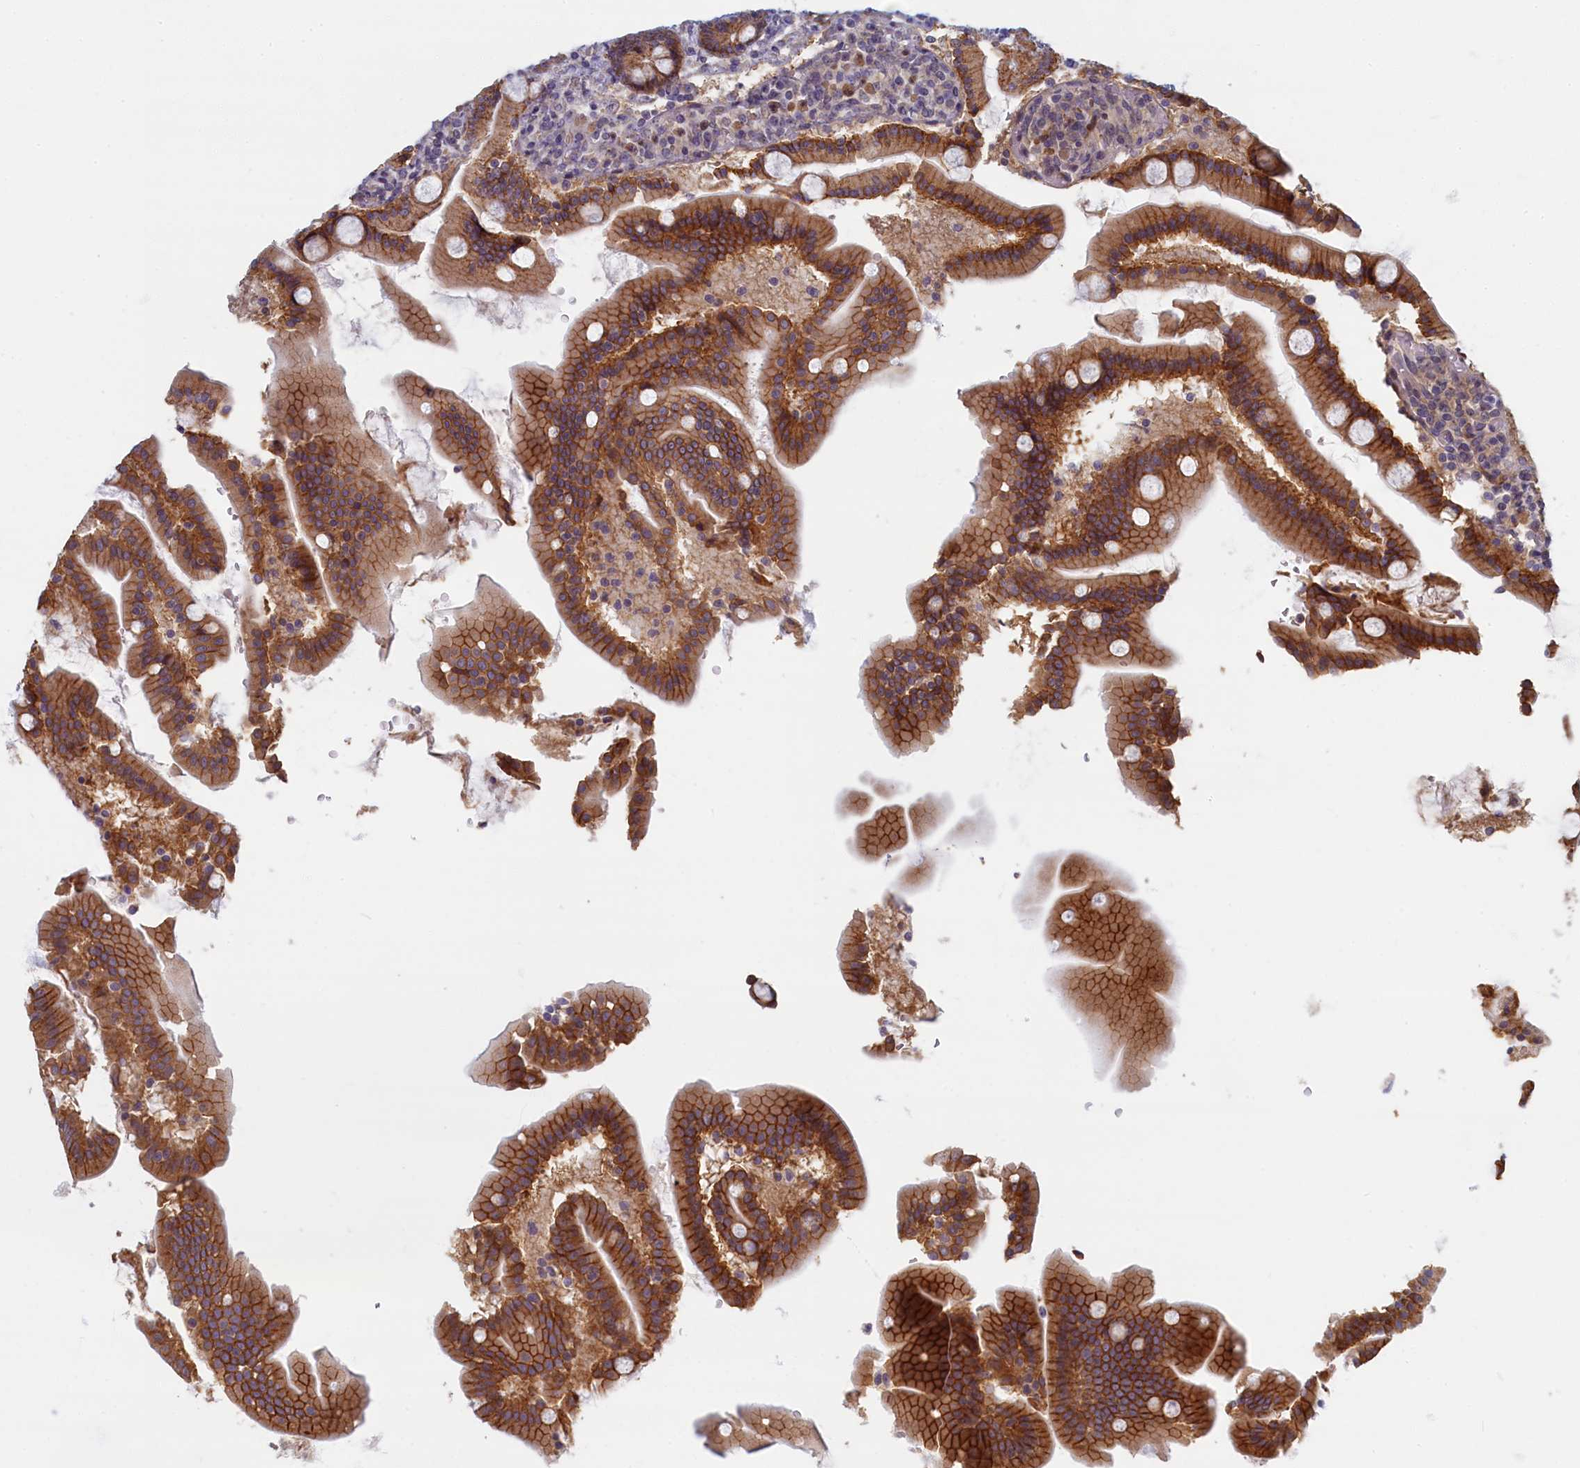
{"staining": {"intensity": "strong", "quantity": ">75%", "location": "cytoplasmic/membranous"}, "tissue": "duodenum", "cell_type": "Glandular cells", "image_type": "normal", "snomed": [{"axis": "morphology", "description": "Normal tissue, NOS"}, {"axis": "topography", "description": "Duodenum"}], "caption": "Immunohistochemical staining of unremarkable human duodenum reveals high levels of strong cytoplasmic/membranous positivity in about >75% of glandular cells.", "gene": "TRPM4", "patient": {"sex": "male", "age": 55}}